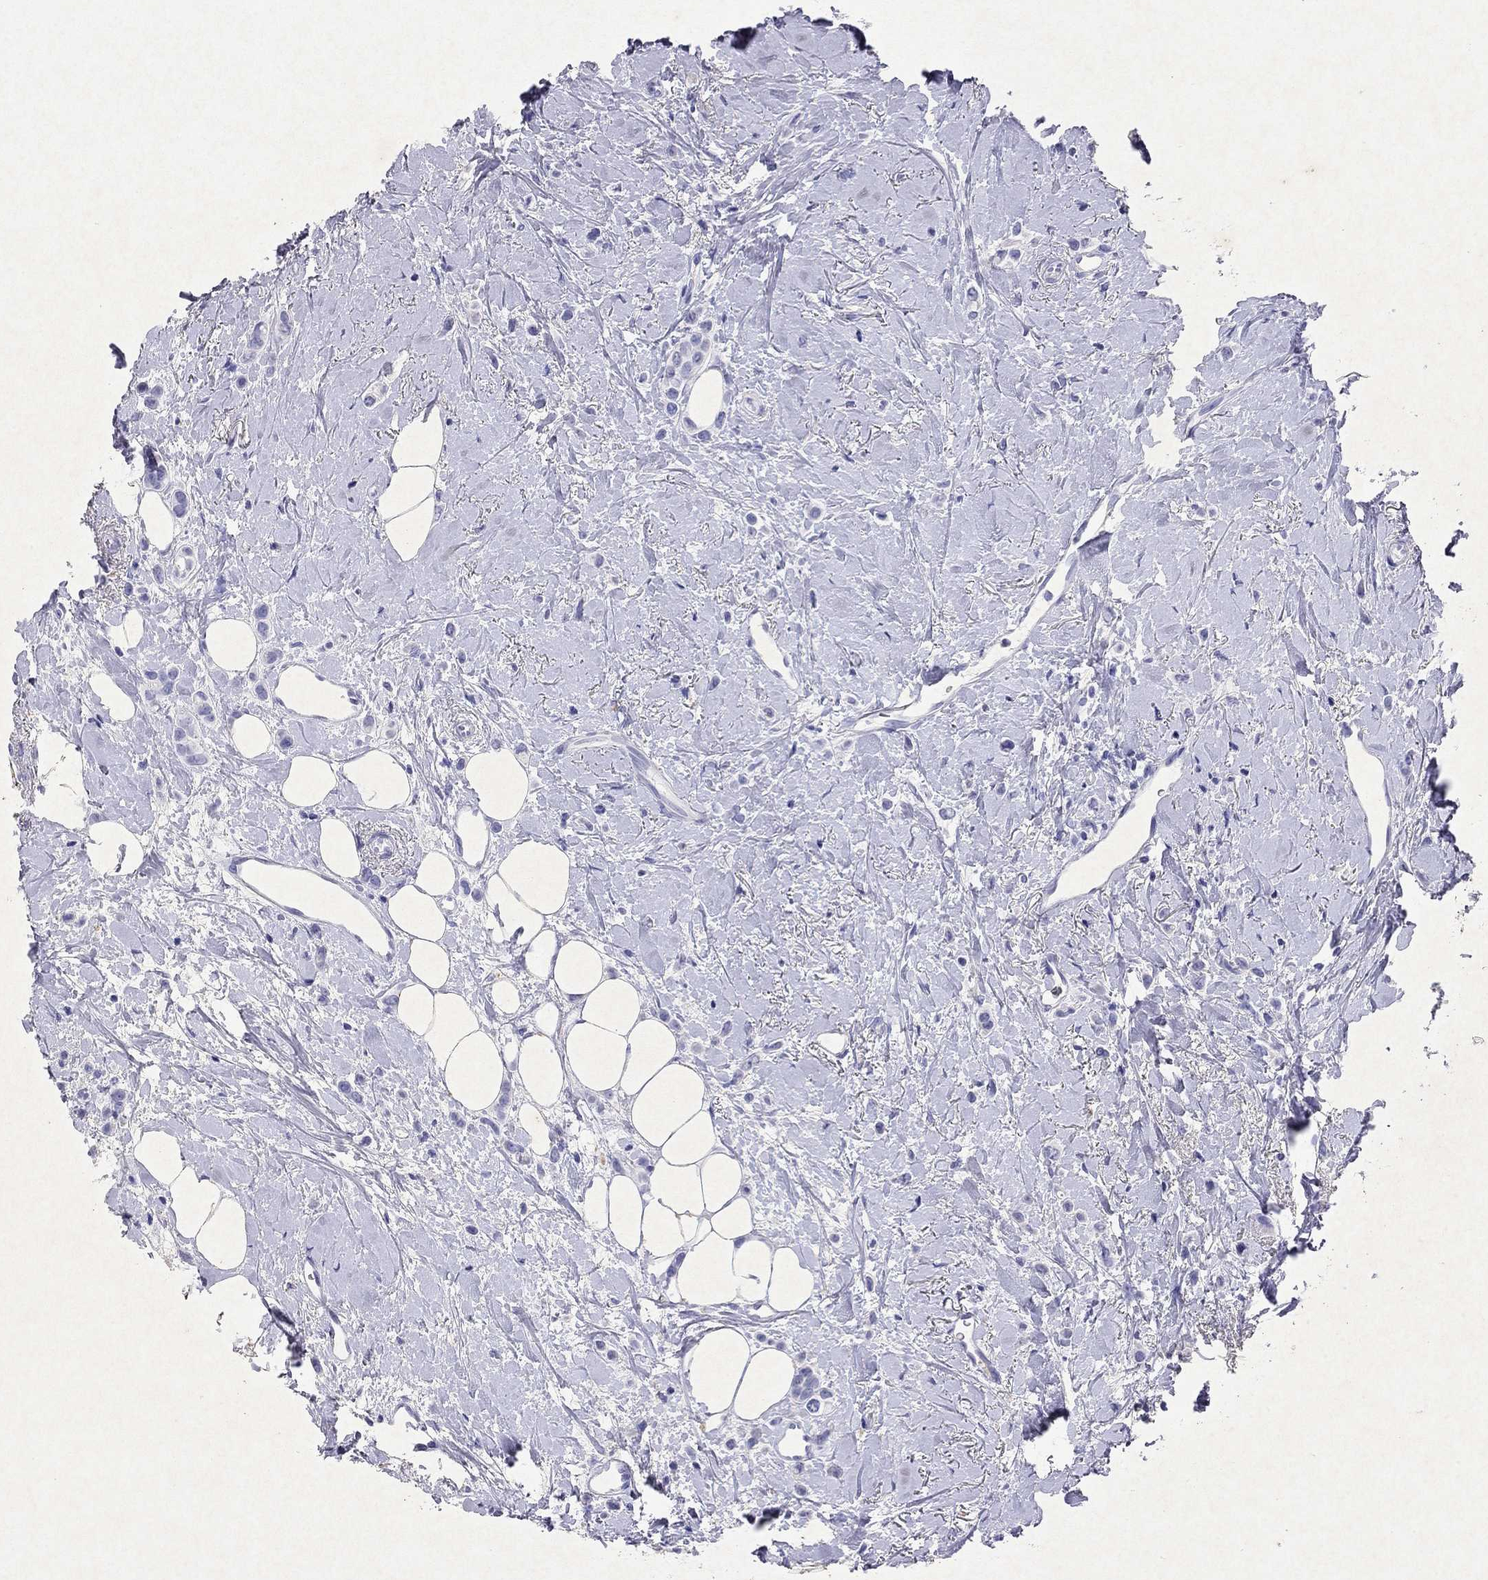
{"staining": {"intensity": "negative", "quantity": "none", "location": "none"}, "tissue": "breast cancer", "cell_type": "Tumor cells", "image_type": "cancer", "snomed": [{"axis": "morphology", "description": "Lobular carcinoma"}, {"axis": "topography", "description": "Breast"}], "caption": "The immunohistochemistry photomicrograph has no significant expression in tumor cells of breast cancer (lobular carcinoma) tissue.", "gene": "ARMC12", "patient": {"sex": "female", "age": 66}}